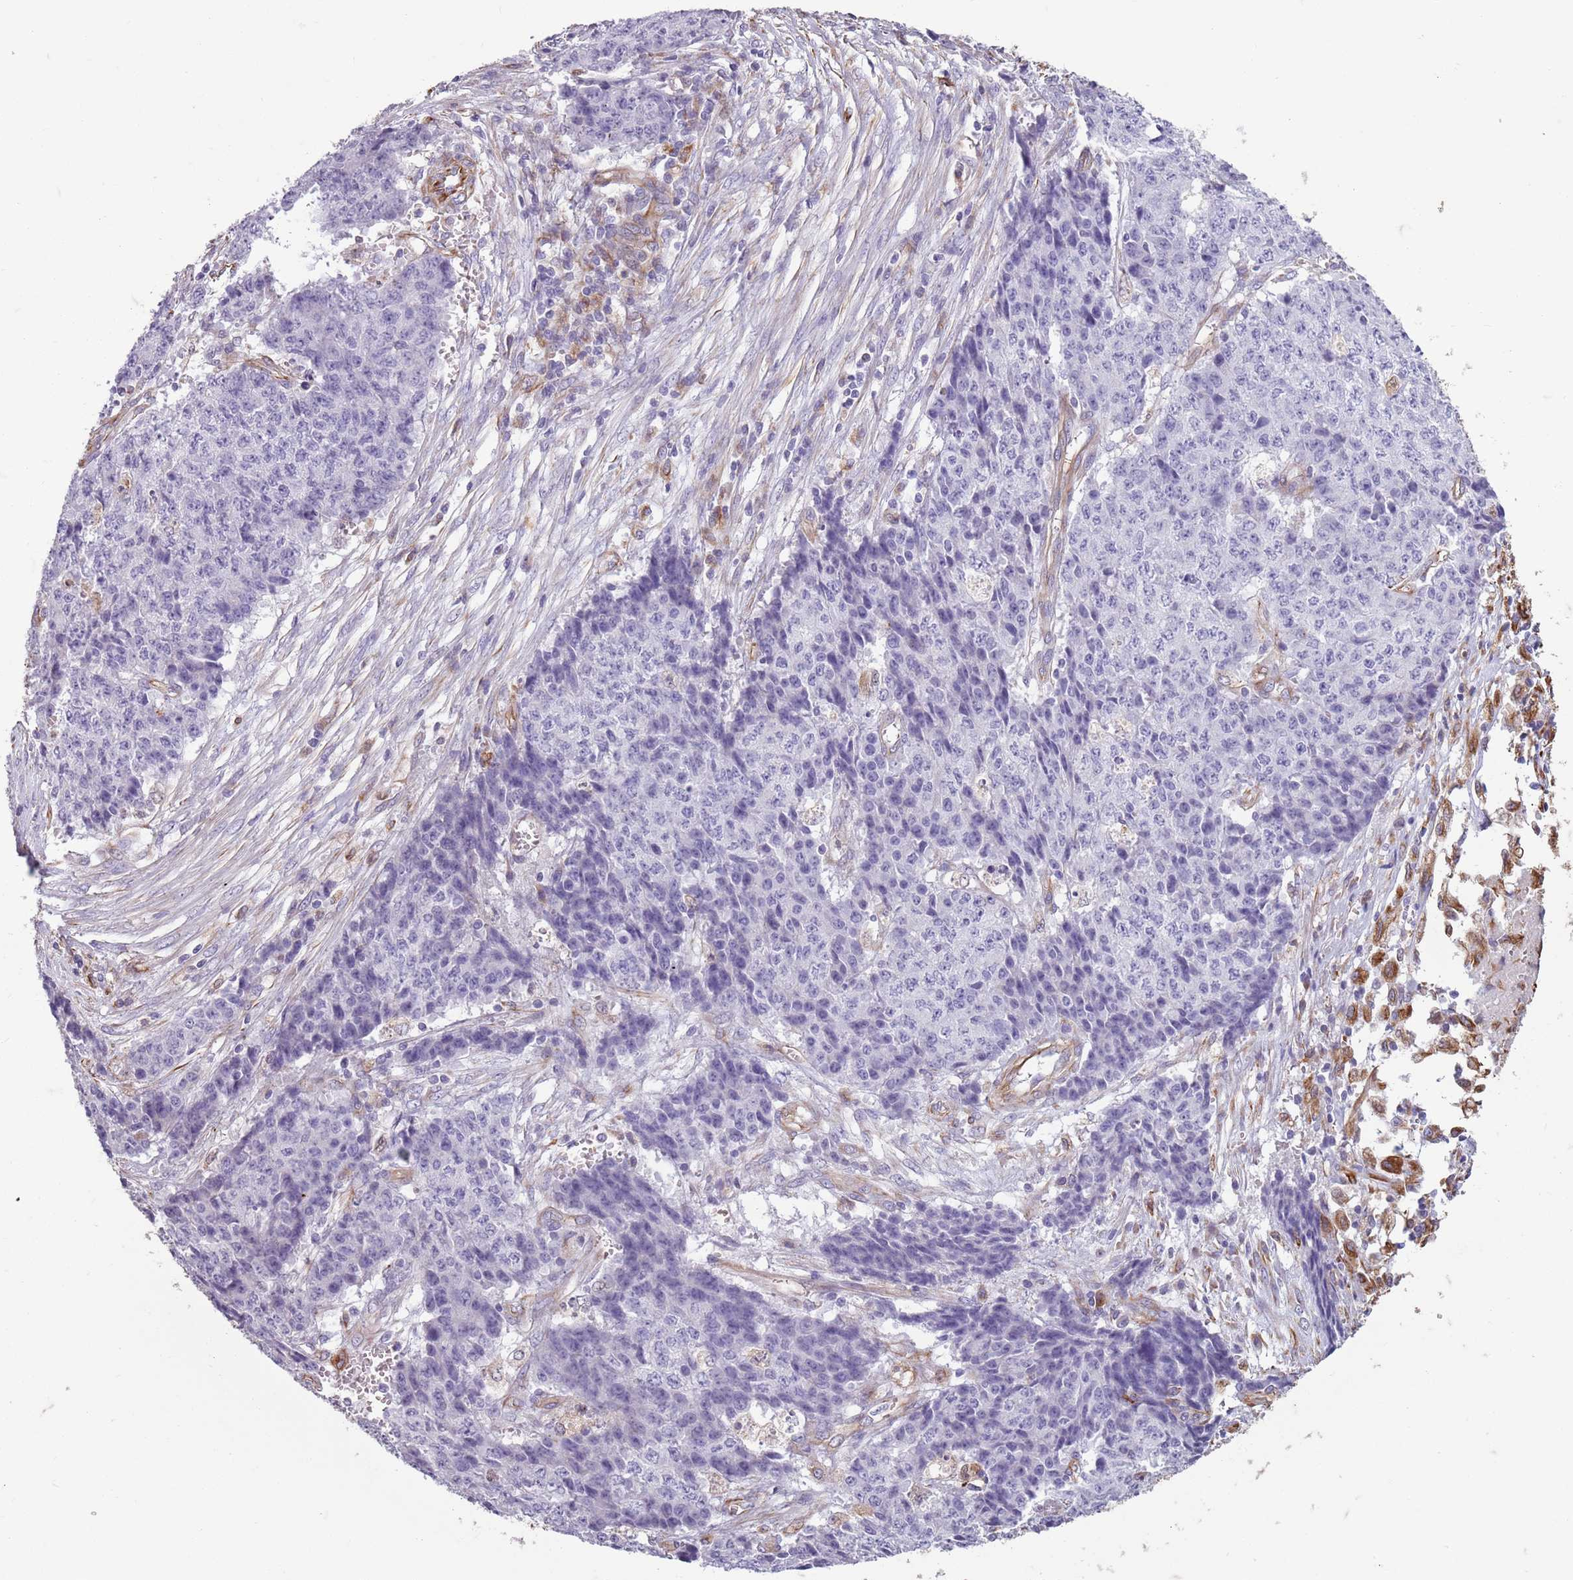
{"staining": {"intensity": "negative", "quantity": "none", "location": "none"}, "tissue": "ovarian cancer", "cell_type": "Tumor cells", "image_type": "cancer", "snomed": [{"axis": "morphology", "description": "Carcinoma, endometroid"}, {"axis": "topography", "description": "Ovary"}], "caption": "High magnification brightfield microscopy of ovarian cancer stained with DAB (3,3'-diaminobenzidine) (brown) and counterstained with hematoxylin (blue): tumor cells show no significant expression.", "gene": "TAS2R38", "patient": {"sex": "female", "age": 42}}